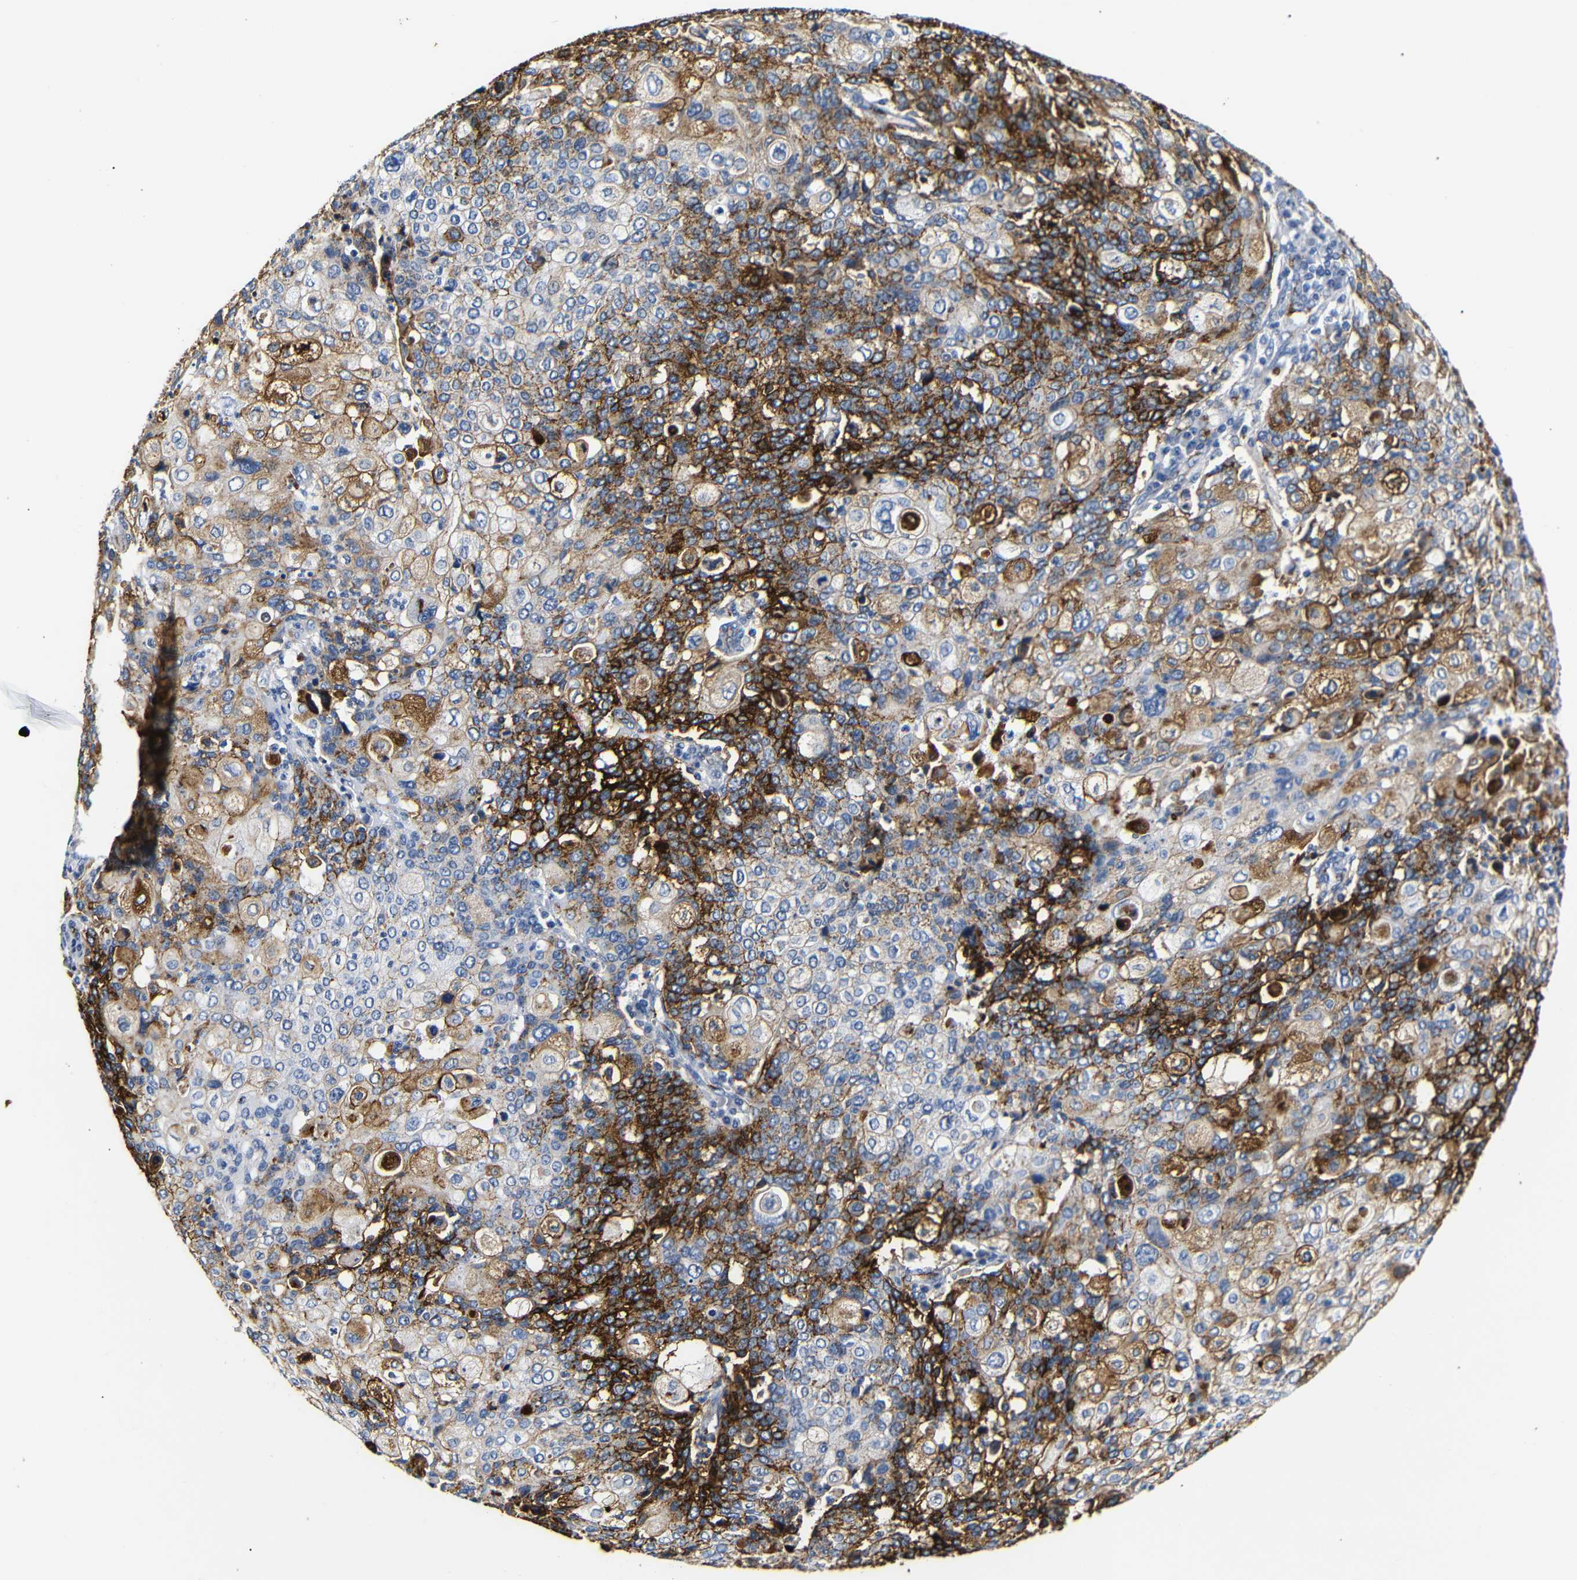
{"staining": {"intensity": "moderate", "quantity": "25%-75%", "location": "cytoplasmic/membranous"}, "tissue": "cervical cancer", "cell_type": "Tumor cells", "image_type": "cancer", "snomed": [{"axis": "morphology", "description": "Squamous cell carcinoma, NOS"}, {"axis": "topography", "description": "Cervix"}], "caption": "Cervical squamous cell carcinoma stained with DAB (3,3'-diaminobenzidine) immunohistochemistry shows medium levels of moderate cytoplasmic/membranous staining in approximately 25%-75% of tumor cells.", "gene": "MUC4", "patient": {"sex": "female", "age": 40}}